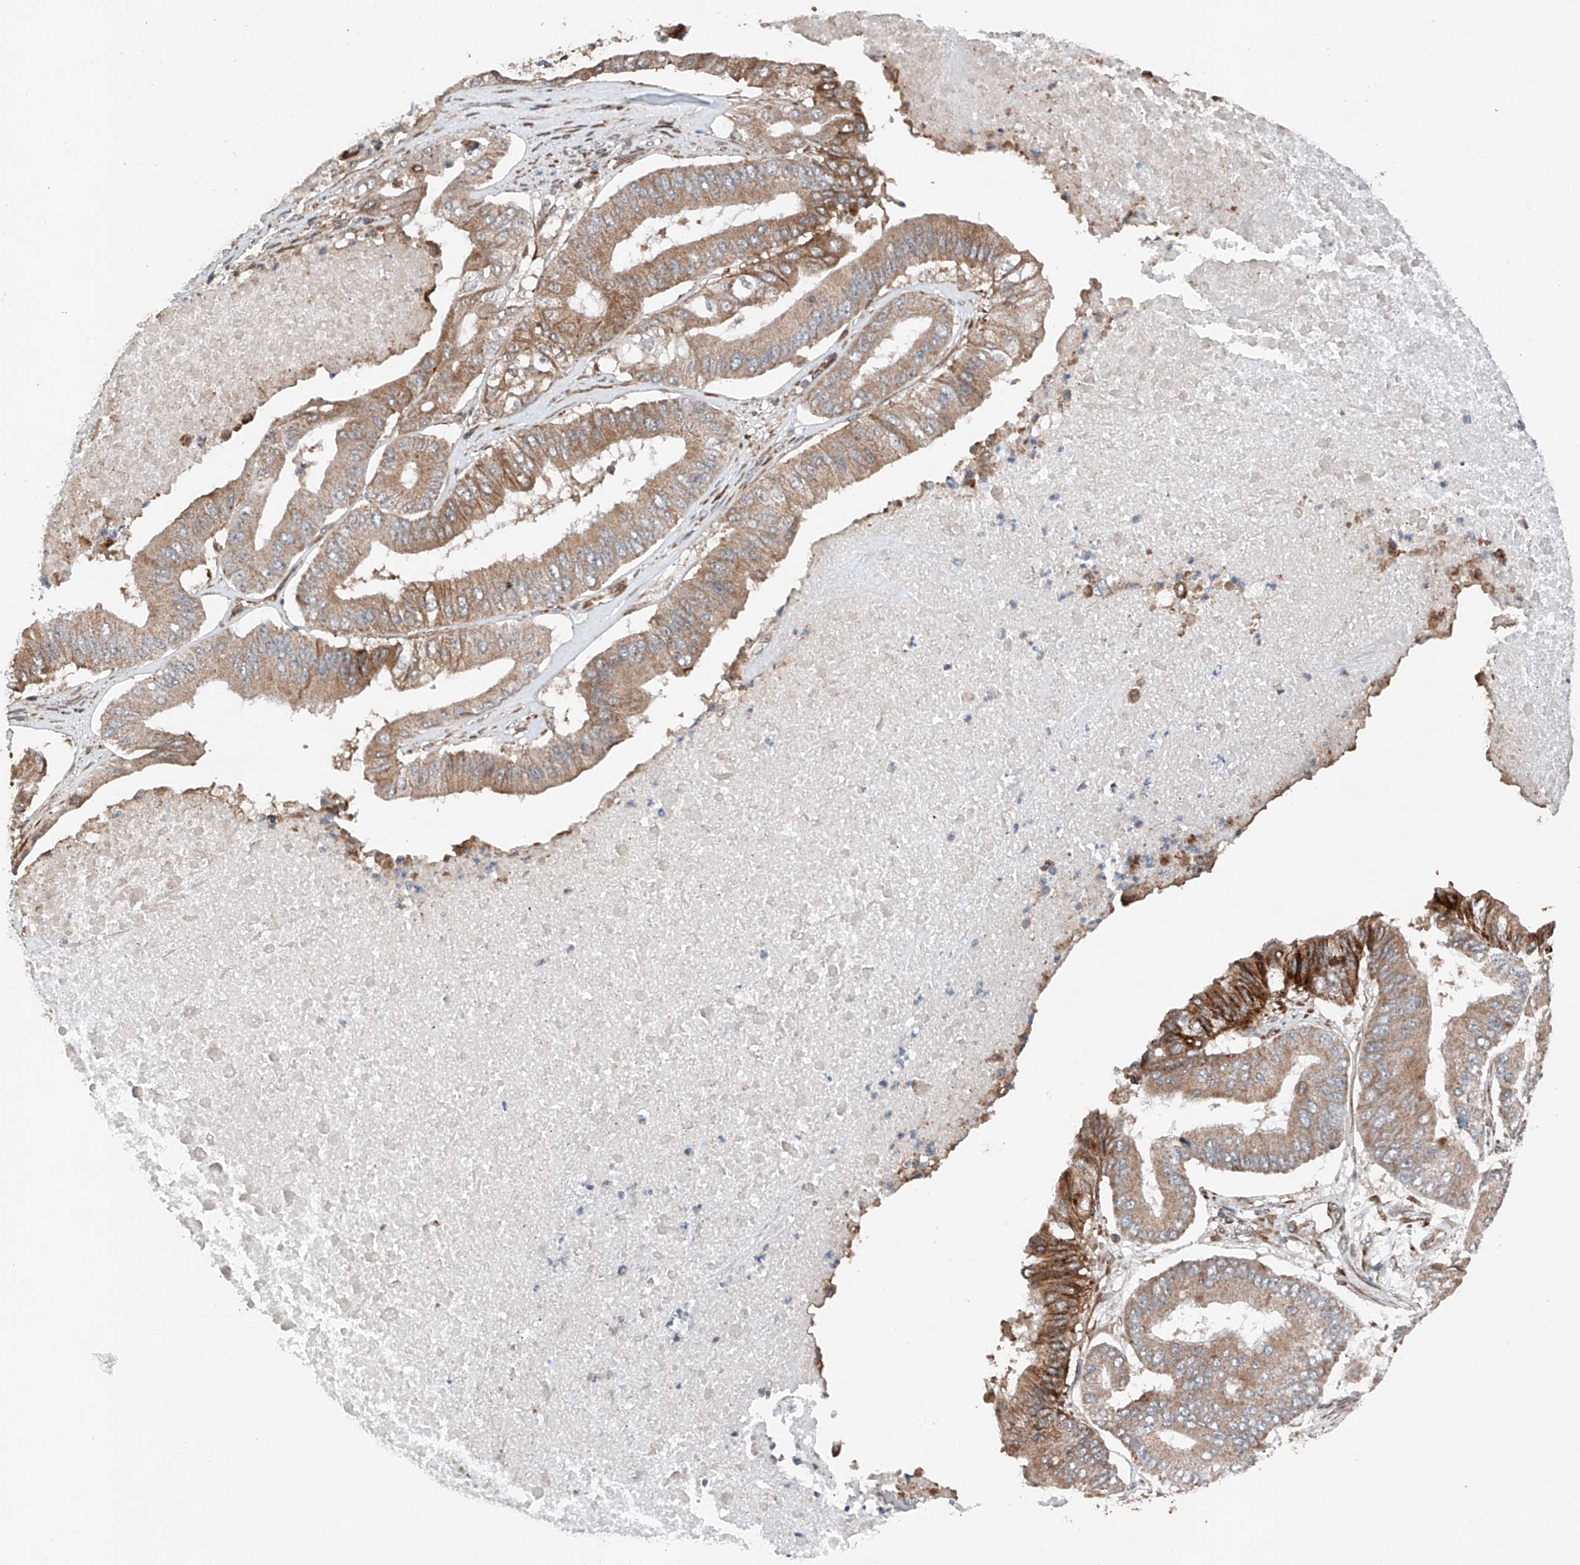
{"staining": {"intensity": "moderate", "quantity": ">75%", "location": "cytoplasmic/membranous"}, "tissue": "pancreatic cancer", "cell_type": "Tumor cells", "image_type": "cancer", "snomed": [{"axis": "morphology", "description": "Adenocarcinoma, NOS"}, {"axis": "topography", "description": "Pancreas"}], "caption": "Pancreatic cancer (adenocarcinoma) tissue reveals moderate cytoplasmic/membranous positivity in approximately >75% of tumor cells, visualized by immunohistochemistry.", "gene": "AP4B1", "patient": {"sex": "female", "age": 77}}